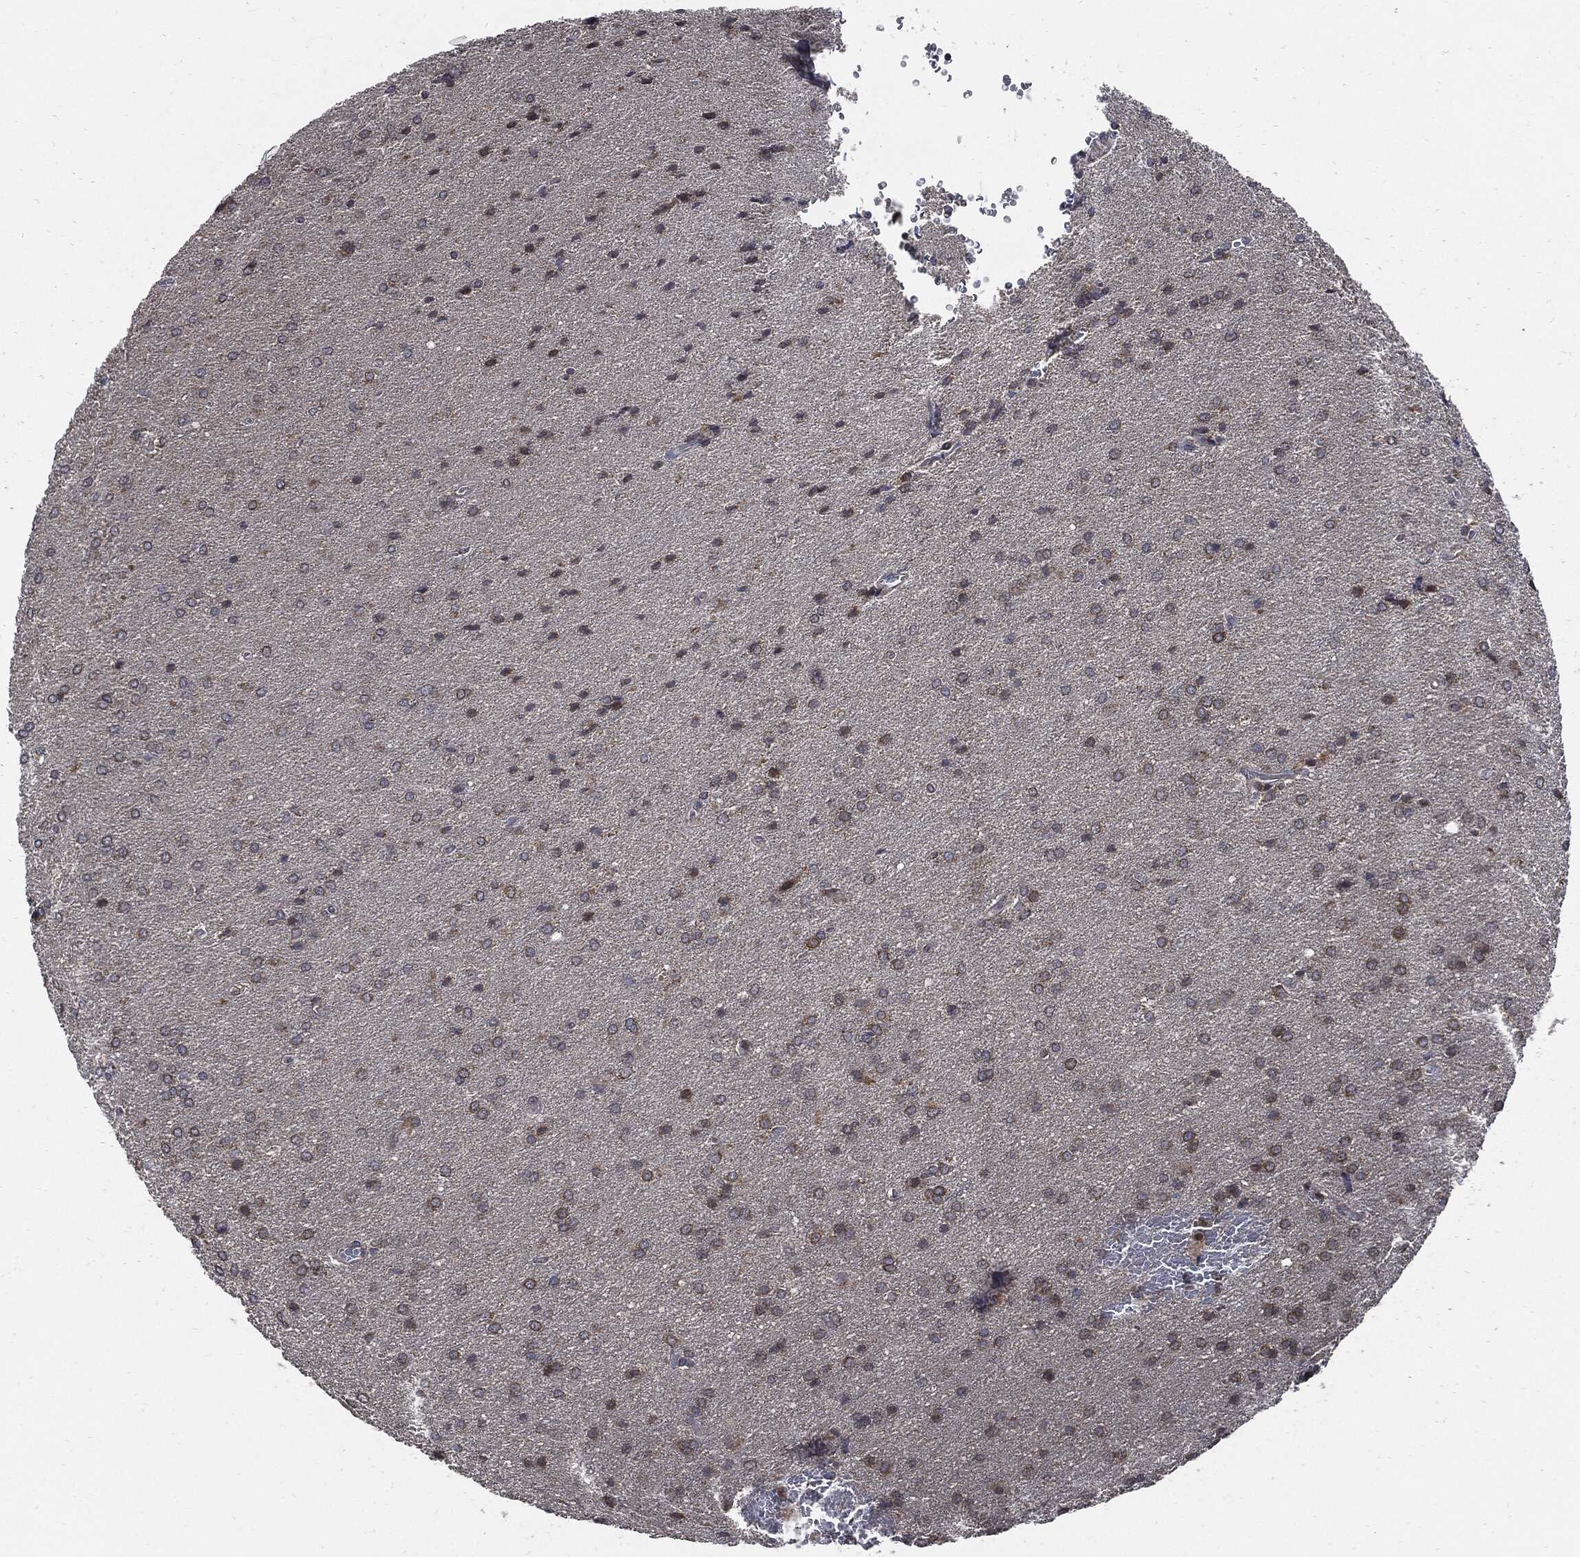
{"staining": {"intensity": "weak", "quantity": "<25%", "location": "cytoplasmic/membranous"}, "tissue": "glioma", "cell_type": "Tumor cells", "image_type": "cancer", "snomed": [{"axis": "morphology", "description": "Glioma, malignant, Low grade"}, {"axis": "topography", "description": "Brain"}], "caption": "A photomicrograph of human malignant glioma (low-grade) is negative for staining in tumor cells.", "gene": "SLC31A2", "patient": {"sex": "female", "age": 32}}